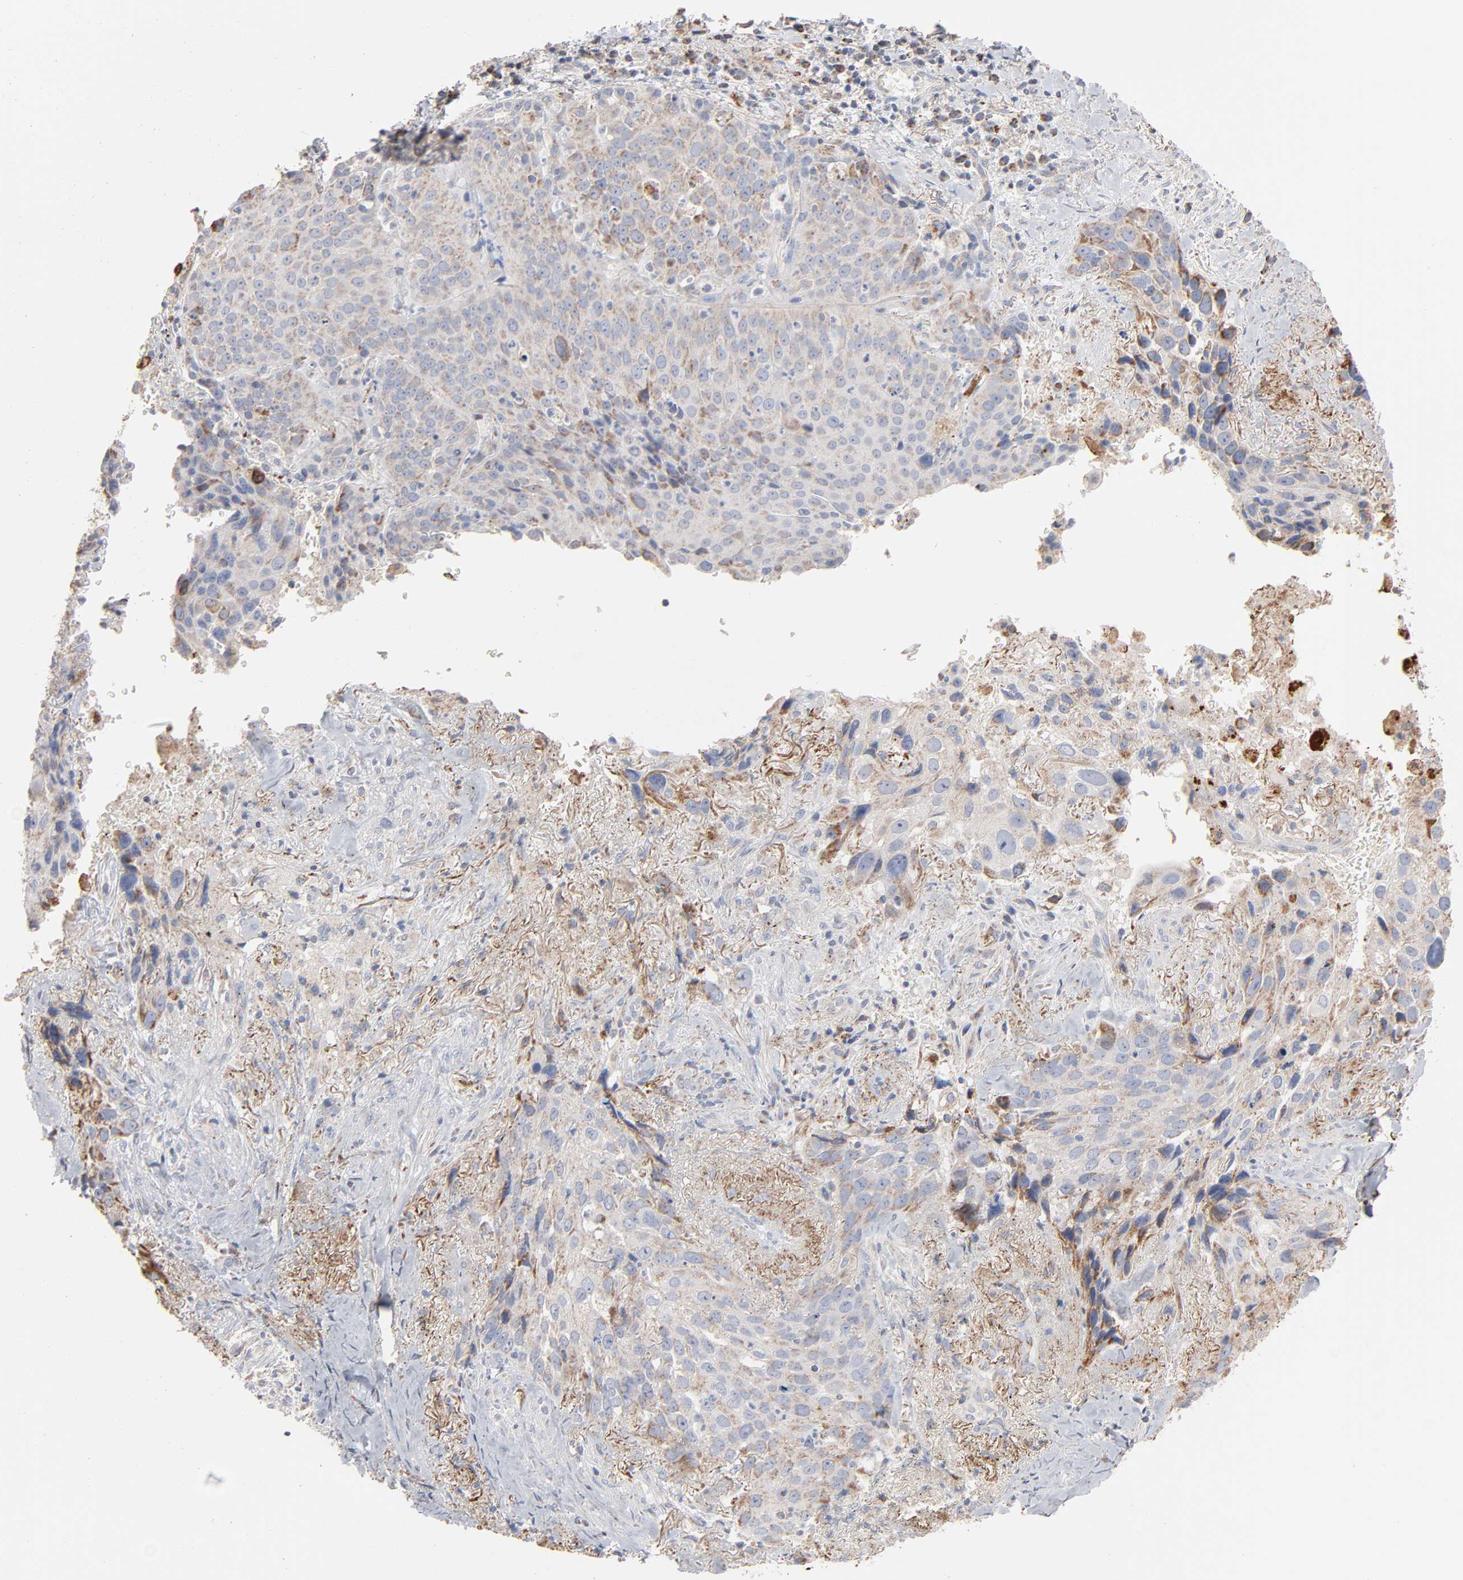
{"staining": {"intensity": "weak", "quantity": "25%-75%", "location": "cytoplasmic/membranous"}, "tissue": "lung cancer", "cell_type": "Tumor cells", "image_type": "cancer", "snomed": [{"axis": "morphology", "description": "Squamous cell carcinoma, NOS"}, {"axis": "topography", "description": "Lung"}], "caption": "Tumor cells show weak cytoplasmic/membranous positivity in approximately 25%-75% of cells in squamous cell carcinoma (lung).", "gene": "UQCRC1", "patient": {"sex": "male", "age": 54}}